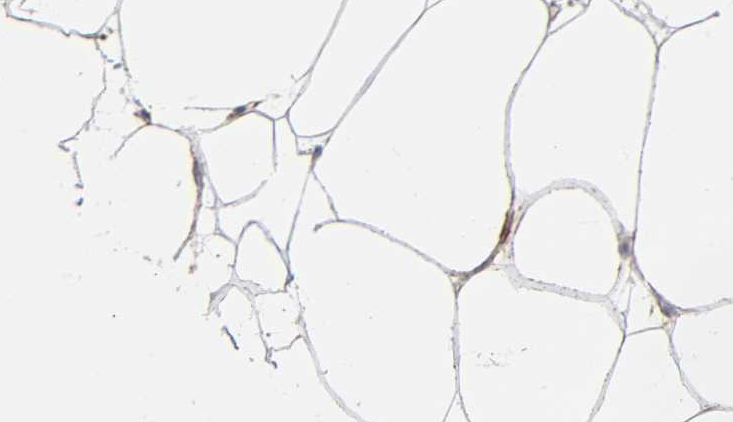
{"staining": {"intensity": "weak", "quantity": ">75%", "location": "cytoplasmic/membranous"}, "tissue": "adipose tissue", "cell_type": "Adipocytes", "image_type": "normal", "snomed": [{"axis": "morphology", "description": "Normal tissue, NOS"}, {"axis": "morphology", "description": "Duct carcinoma"}, {"axis": "topography", "description": "Breast"}, {"axis": "topography", "description": "Adipose tissue"}], "caption": "A photomicrograph of adipose tissue stained for a protein reveals weak cytoplasmic/membranous brown staining in adipocytes. The staining was performed using DAB, with brown indicating positive protein expression. Nuclei are stained blue with hematoxylin.", "gene": "SYT16", "patient": {"sex": "female", "age": 37}}